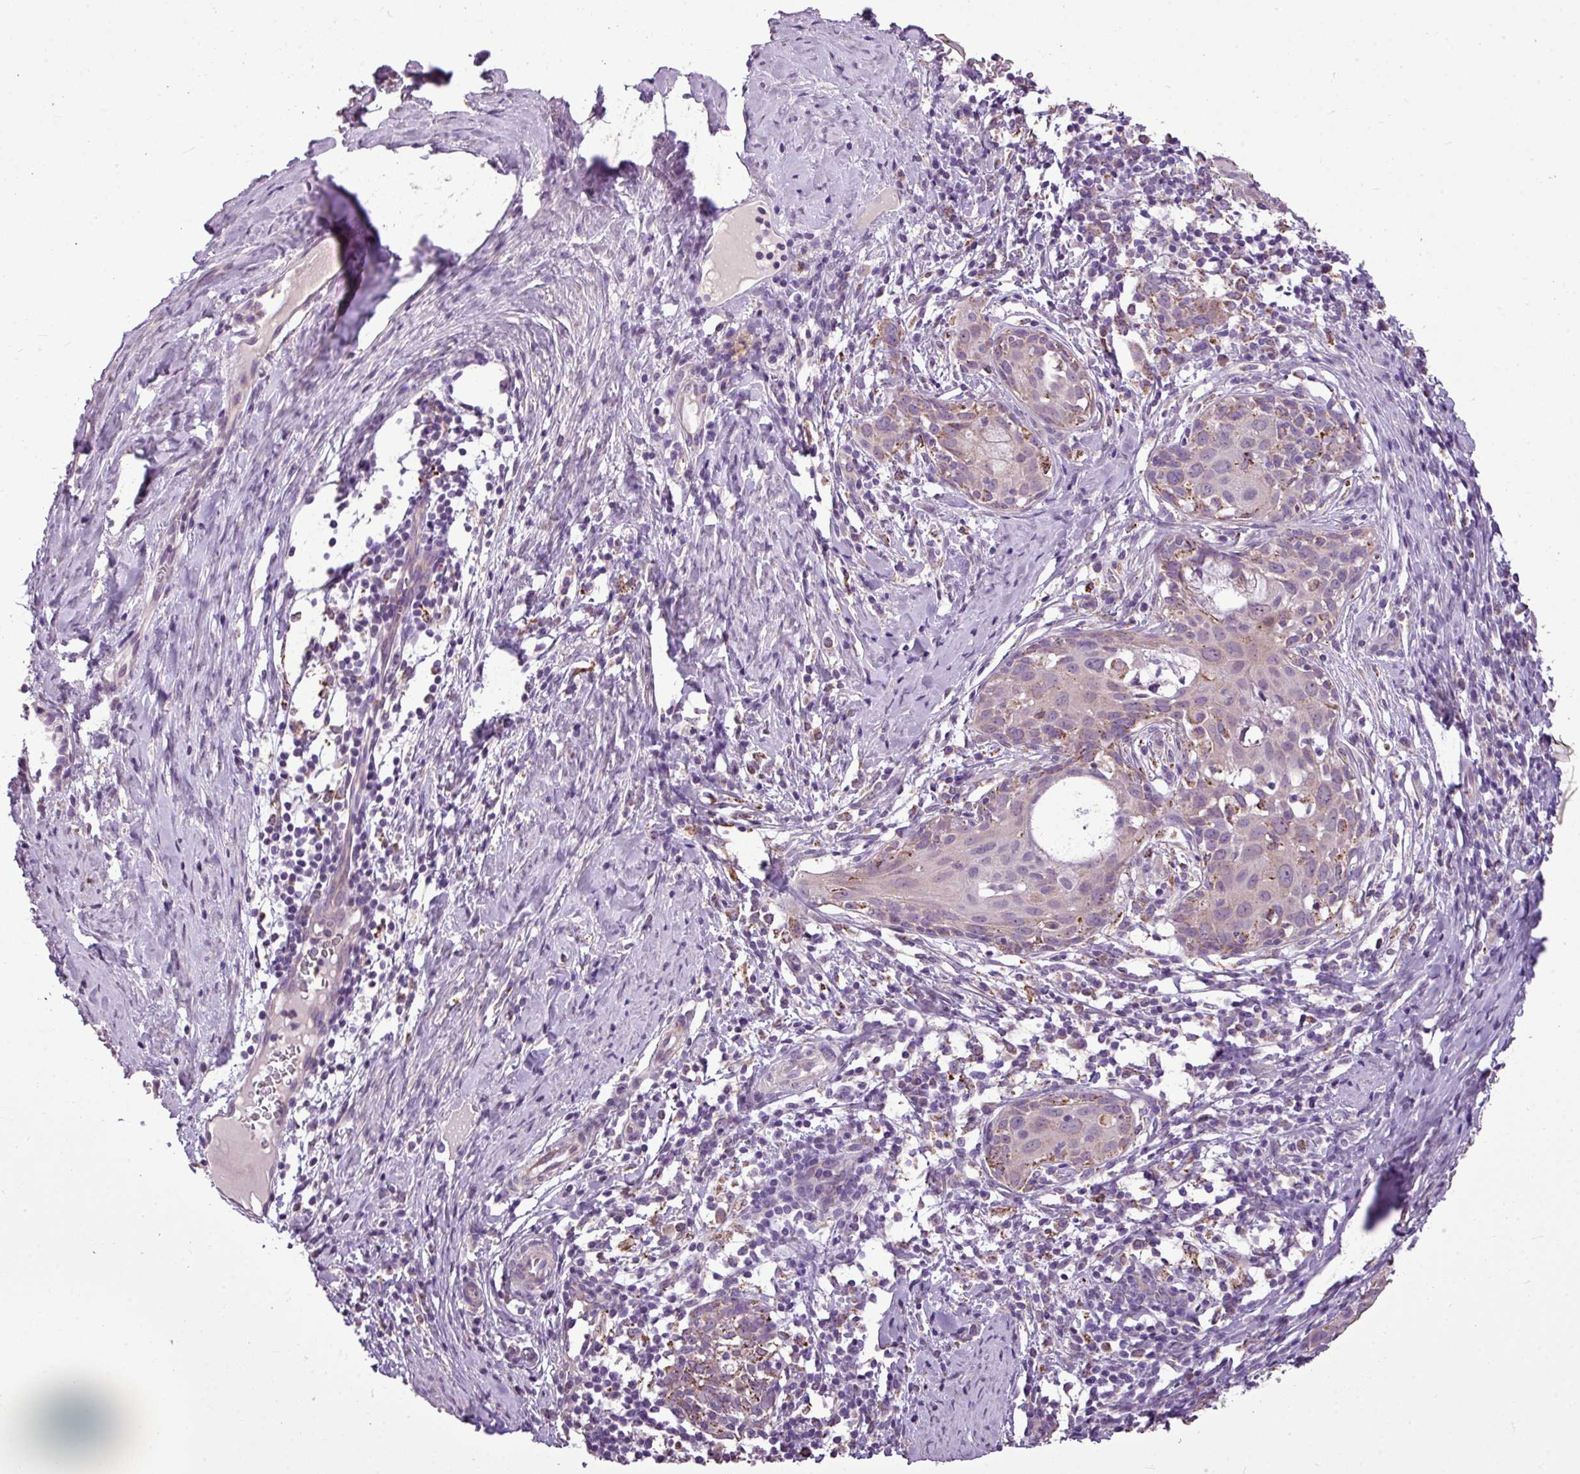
{"staining": {"intensity": "weak", "quantity": "<25%", "location": "cytoplasmic/membranous"}, "tissue": "cervical cancer", "cell_type": "Tumor cells", "image_type": "cancer", "snomed": [{"axis": "morphology", "description": "Squamous cell carcinoma, NOS"}, {"axis": "topography", "description": "Cervix"}], "caption": "This histopathology image is of cervical cancer stained with IHC to label a protein in brown with the nuclei are counter-stained blue. There is no expression in tumor cells.", "gene": "ALDH2", "patient": {"sex": "female", "age": 52}}